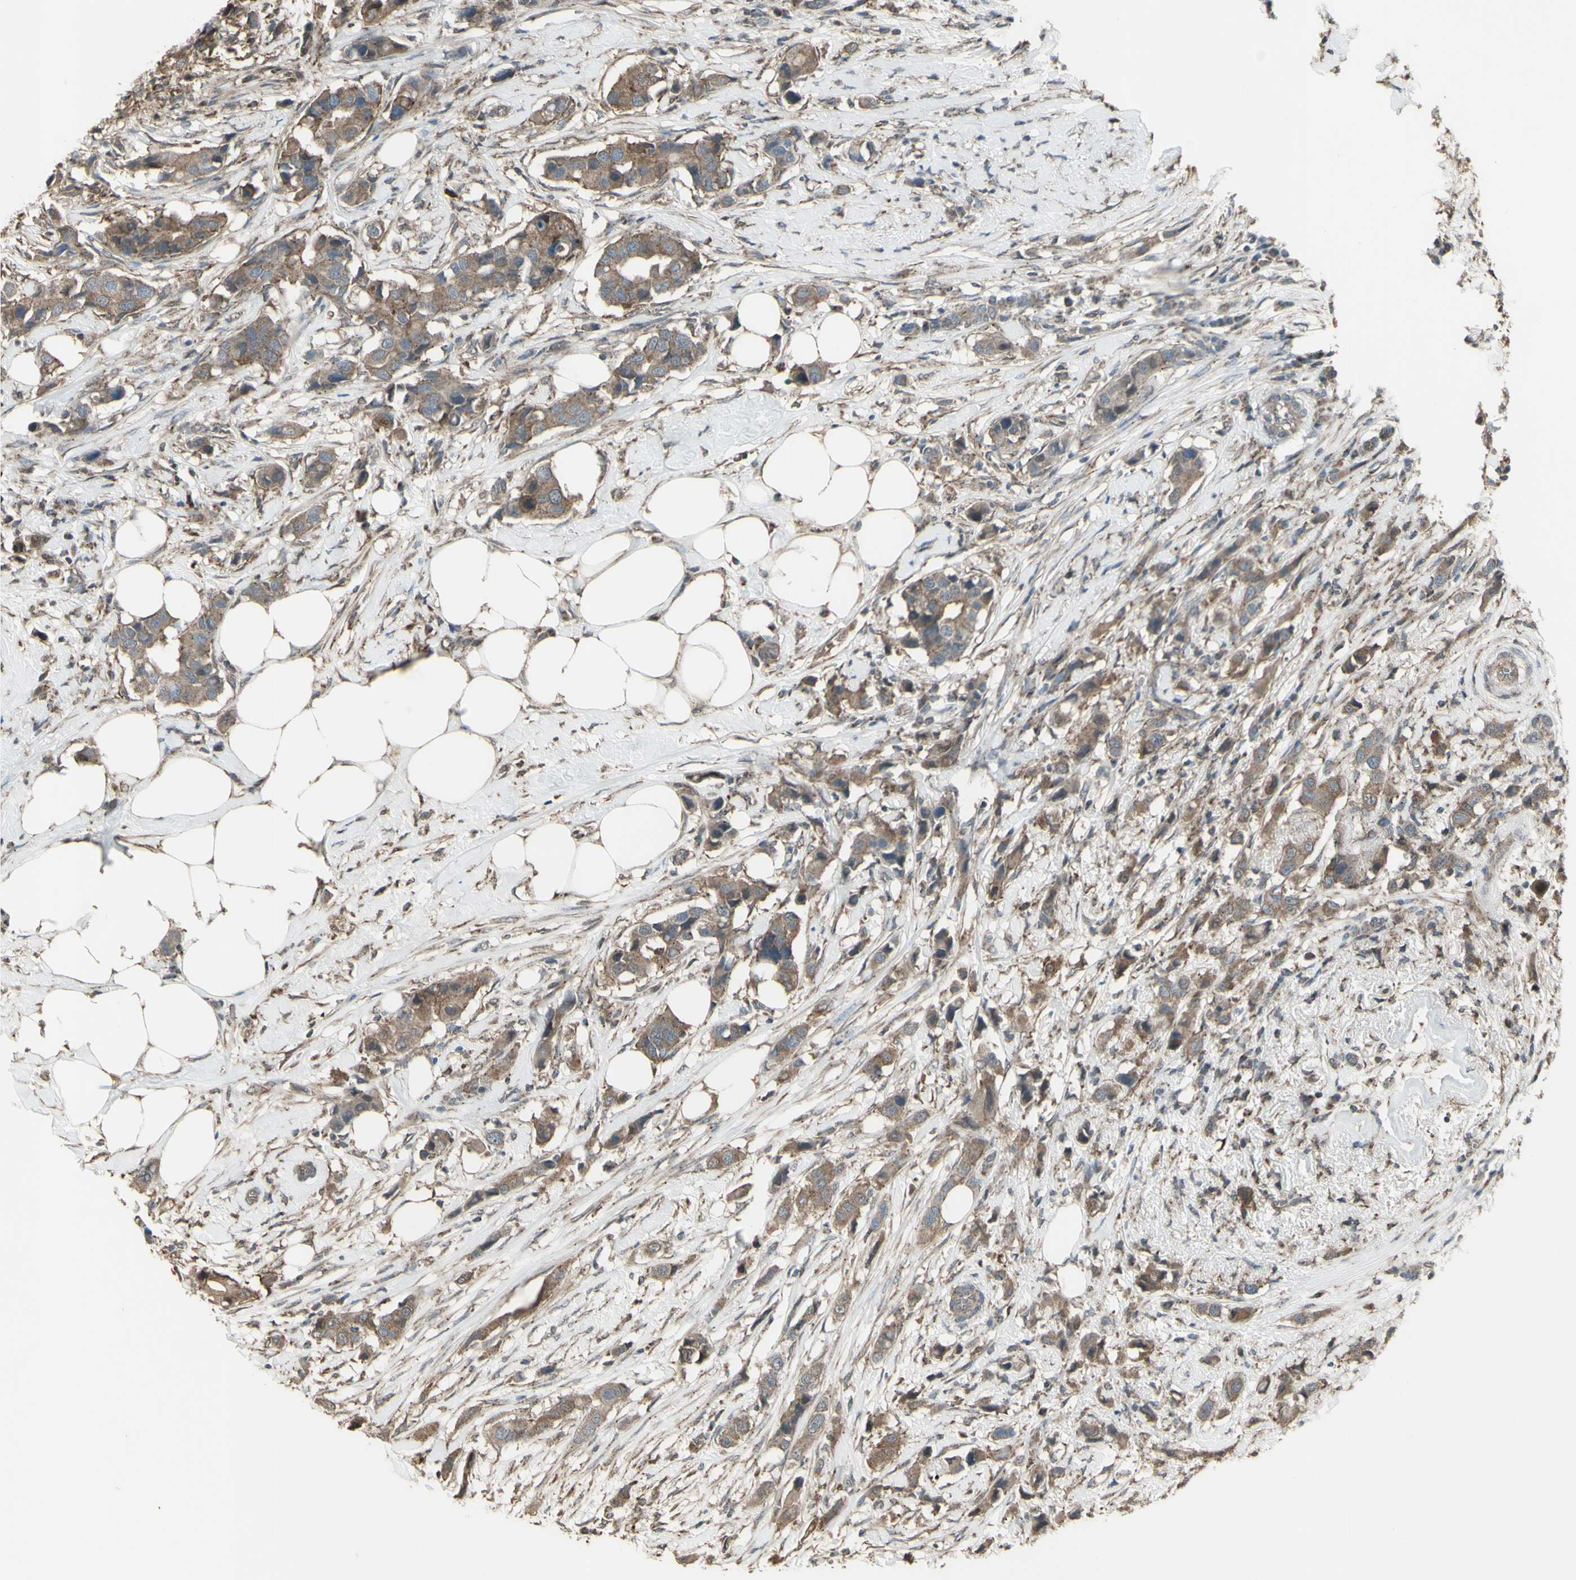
{"staining": {"intensity": "moderate", "quantity": ">75%", "location": "cytoplasmic/membranous"}, "tissue": "breast cancer", "cell_type": "Tumor cells", "image_type": "cancer", "snomed": [{"axis": "morphology", "description": "Normal tissue, NOS"}, {"axis": "morphology", "description": "Duct carcinoma"}, {"axis": "topography", "description": "Breast"}], "caption": "A brown stain highlights moderate cytoplasmic/membranous staining of a protein in breast cancer (invasive ductal carcinoma) tumor cells.", "gene": "FXYD3", "patient": {"sex": "female", "age": 50}}